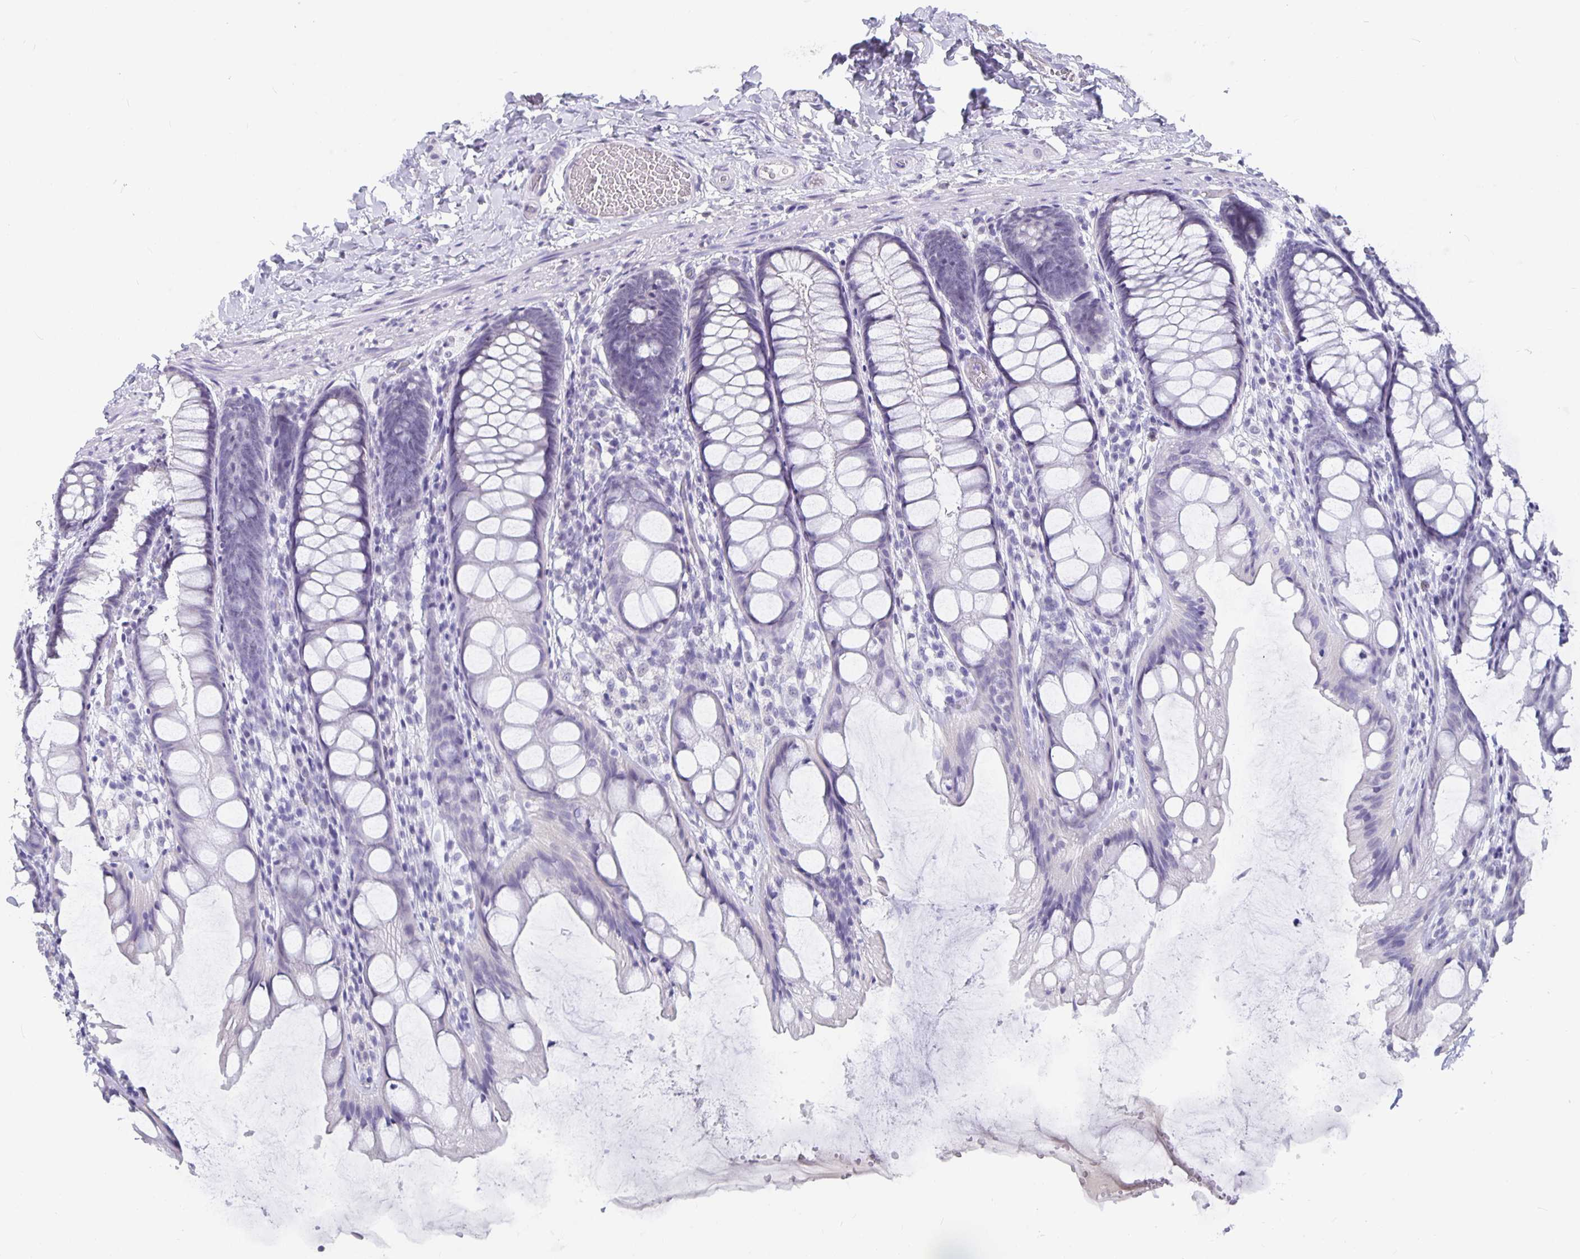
{"staining": {"intensity": "negative", "quantity": "none", "location": "none"}, "tissue": "colon", "cell_type": "Endothelial cells", "image_type": "normal", "snomed": [{"axis": "morphology", "description": "Normal tissue, NOS"}, {"axis": "topography", "description": "Colon"}], "caption": "High power microscopy photomicrograph of an immunohistochemistry image of normal colon, revealing no significant positivity in endothelial cells.", "gene": "OLIG2", "patient": {"sex": "male", "age": 47}}